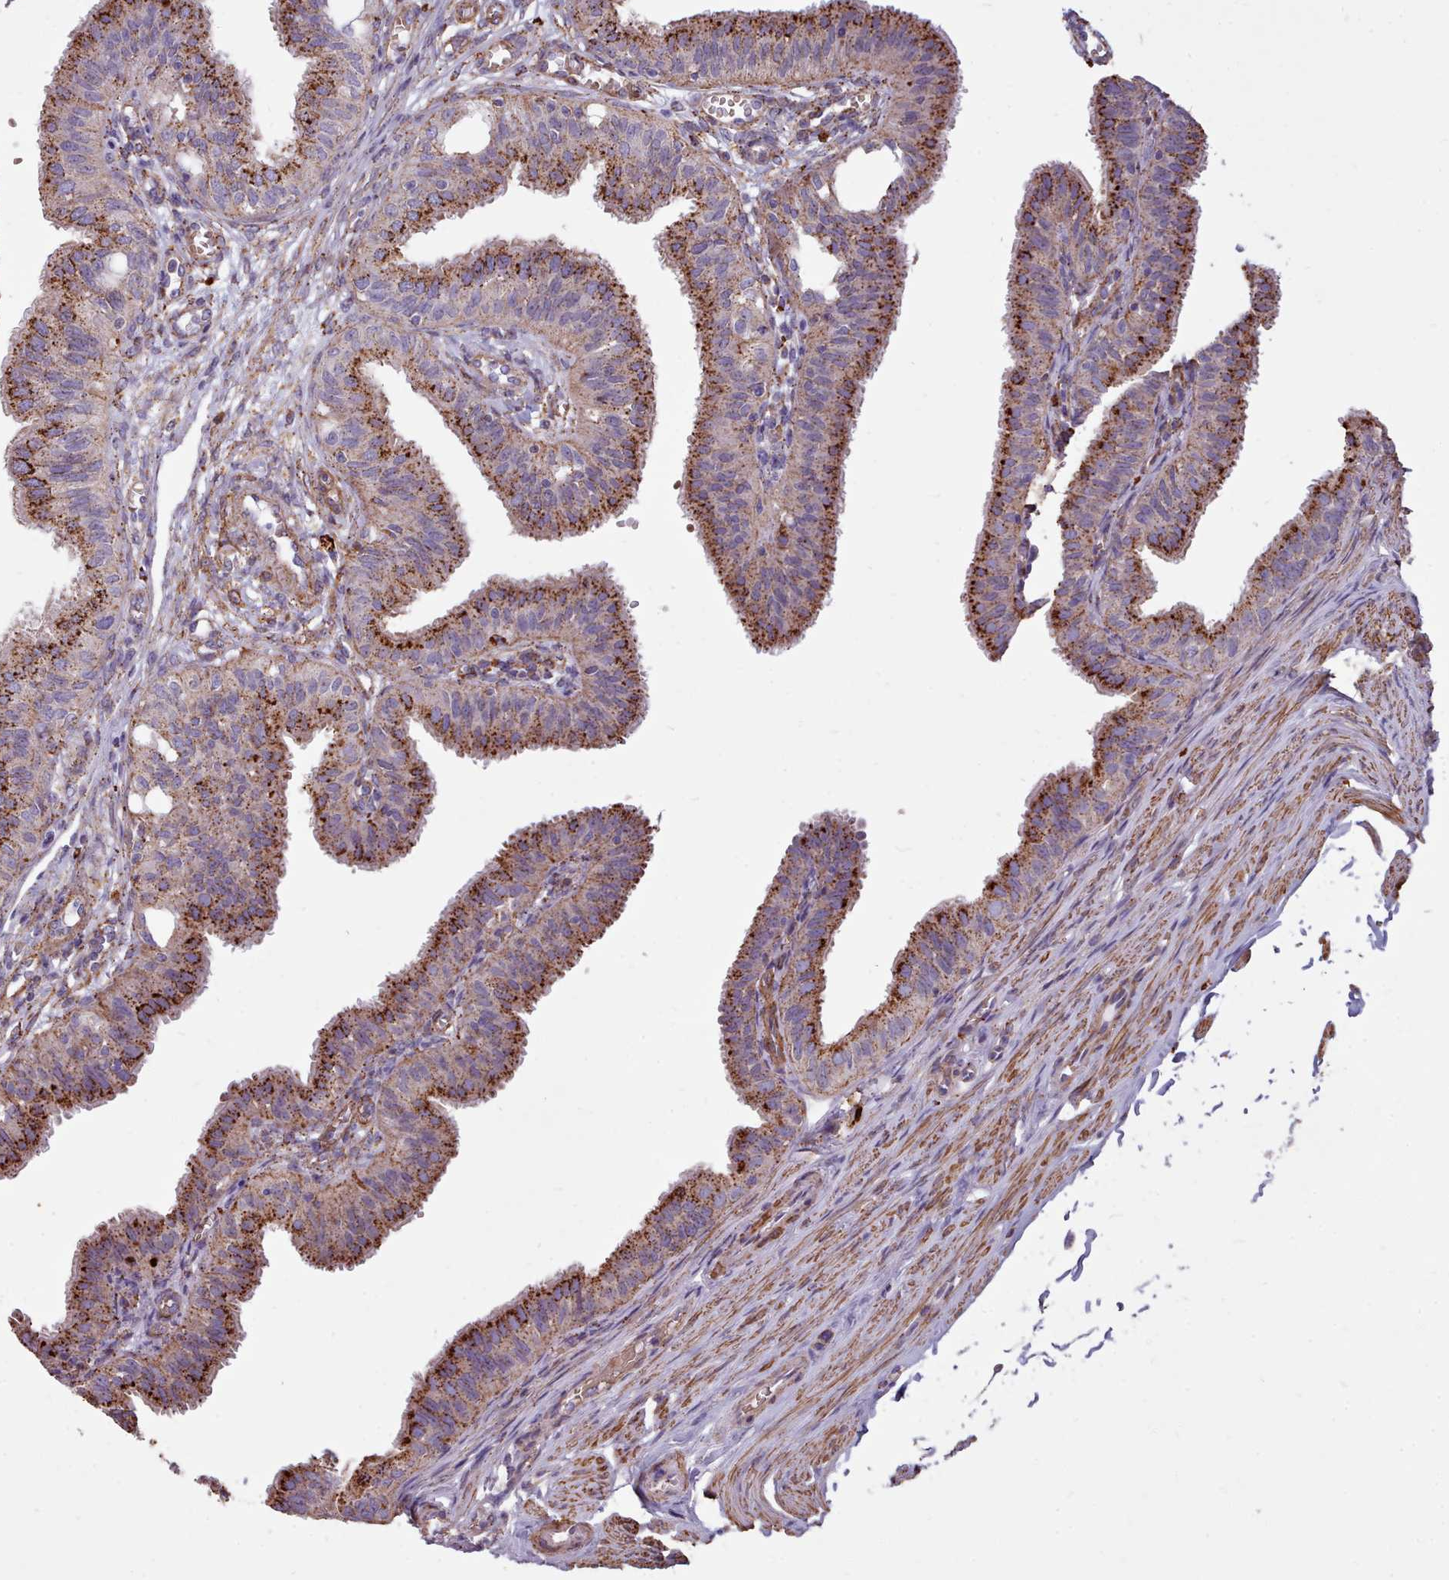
{"staining": {"intensity": "strong", "quantity": ">75%", "location": "cytoplasmic/membranous"}, "tissue": "fallopian tube", "cell_type": "Glandular cells", "image_type": "normal", "snomed": [{"axis": "morphology", "description": "Normal tissue, NOS"}, {"axis": "topography", "description": "Fallopian tube"}, {"axis": "topography", "description": "Ovary"}], "caption": "Immunohistochemistry micrograph of benign fallopian tube: human fallopian tube stained using IHC demonstrates high levels of strong protein expression localized specifically in the cytoplasmic/membranous of glandular cells, appearing as a cytoplasmic/membranous brown color.", "gene": "PACSIN3", "patient": {"sex": "female", "age": 42}}